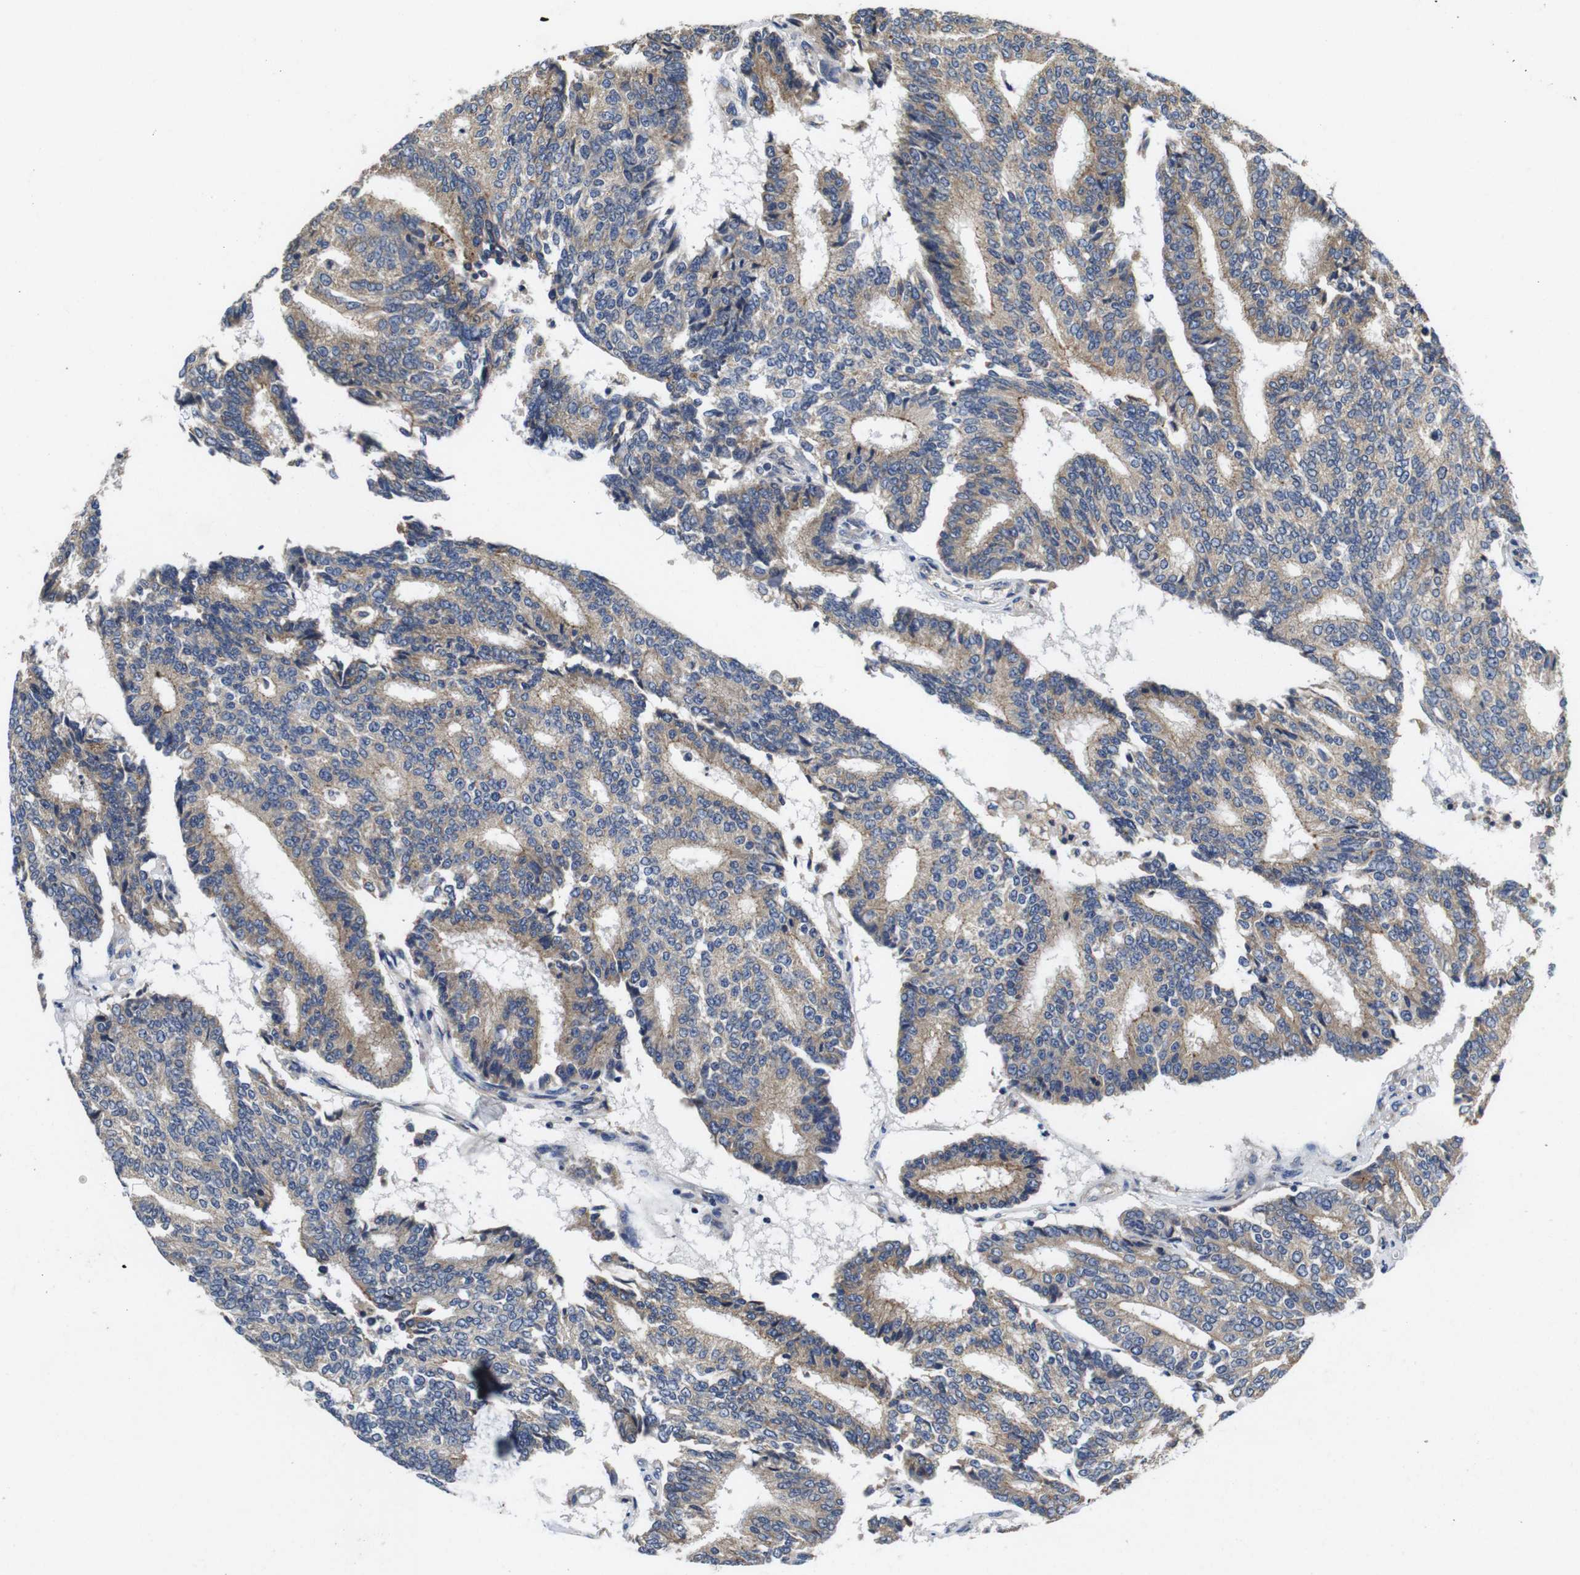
{"staining": {"intensity": "moderate", "quantity": ">75%", "location": "cytoplasmic/membranous"}, "tissue": "prostate cancer", "cell_type": "Tumor cells", "image_type": "cancer", "snomed": [{"axis": "morphology", "description": "Adenocarcinoma, High grade"}, {"axis": "topography", "description": "Prostate"}], "caption": "Immunohistochemical staining of prostate adenocarcinoma (high-grade) displays medium levels of moderate cytoplasmic/membranous staining in approximately >75% of tumor cells. (Stains: DAB in brown, nuclei in blue, Microscopy: brightfield microscopy at high magnification).", "gene": "MARCHF7", "patient": {"sex": "male", "age": 55}}